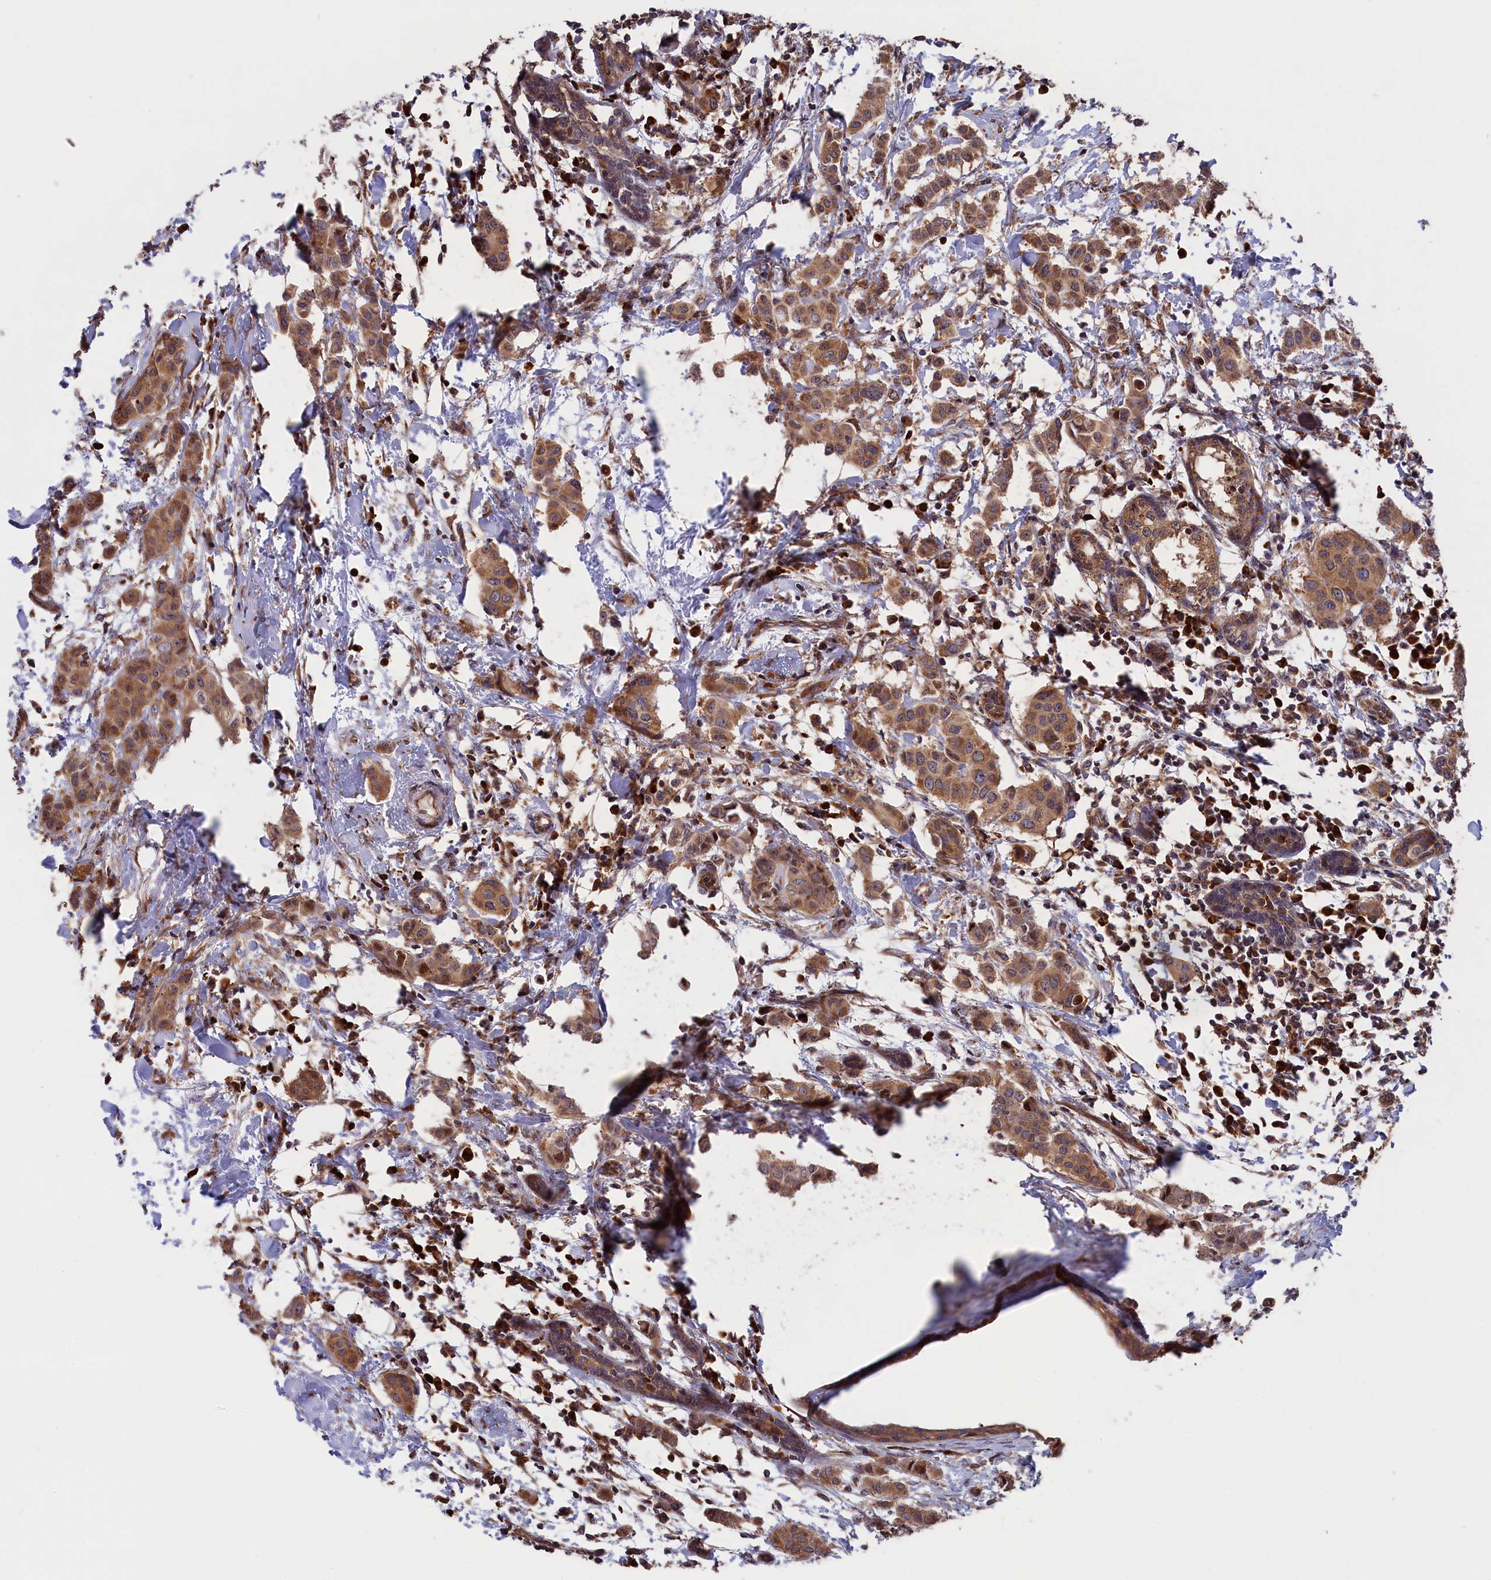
{"staining": {"intensity": "moderate", "quantity": ">75%", "location": "cytoplasmic/membranous"}, "tissue": "breast cancer", "cell_type": "Tumor cells", "image_type": "cancer", "snomed": [{"axis": "morphology", "description": "Duct carcinoma"}, {"axis": "topography", "description": "Breast"}], "caption": "Tumor cells reveal moderate cytoplasmic/membranous staining in about >75% of cells in breast invasive ductal carcinoma.", "gene": "PLA2G4C", "patient": {"sex": "female", "age": 40}}